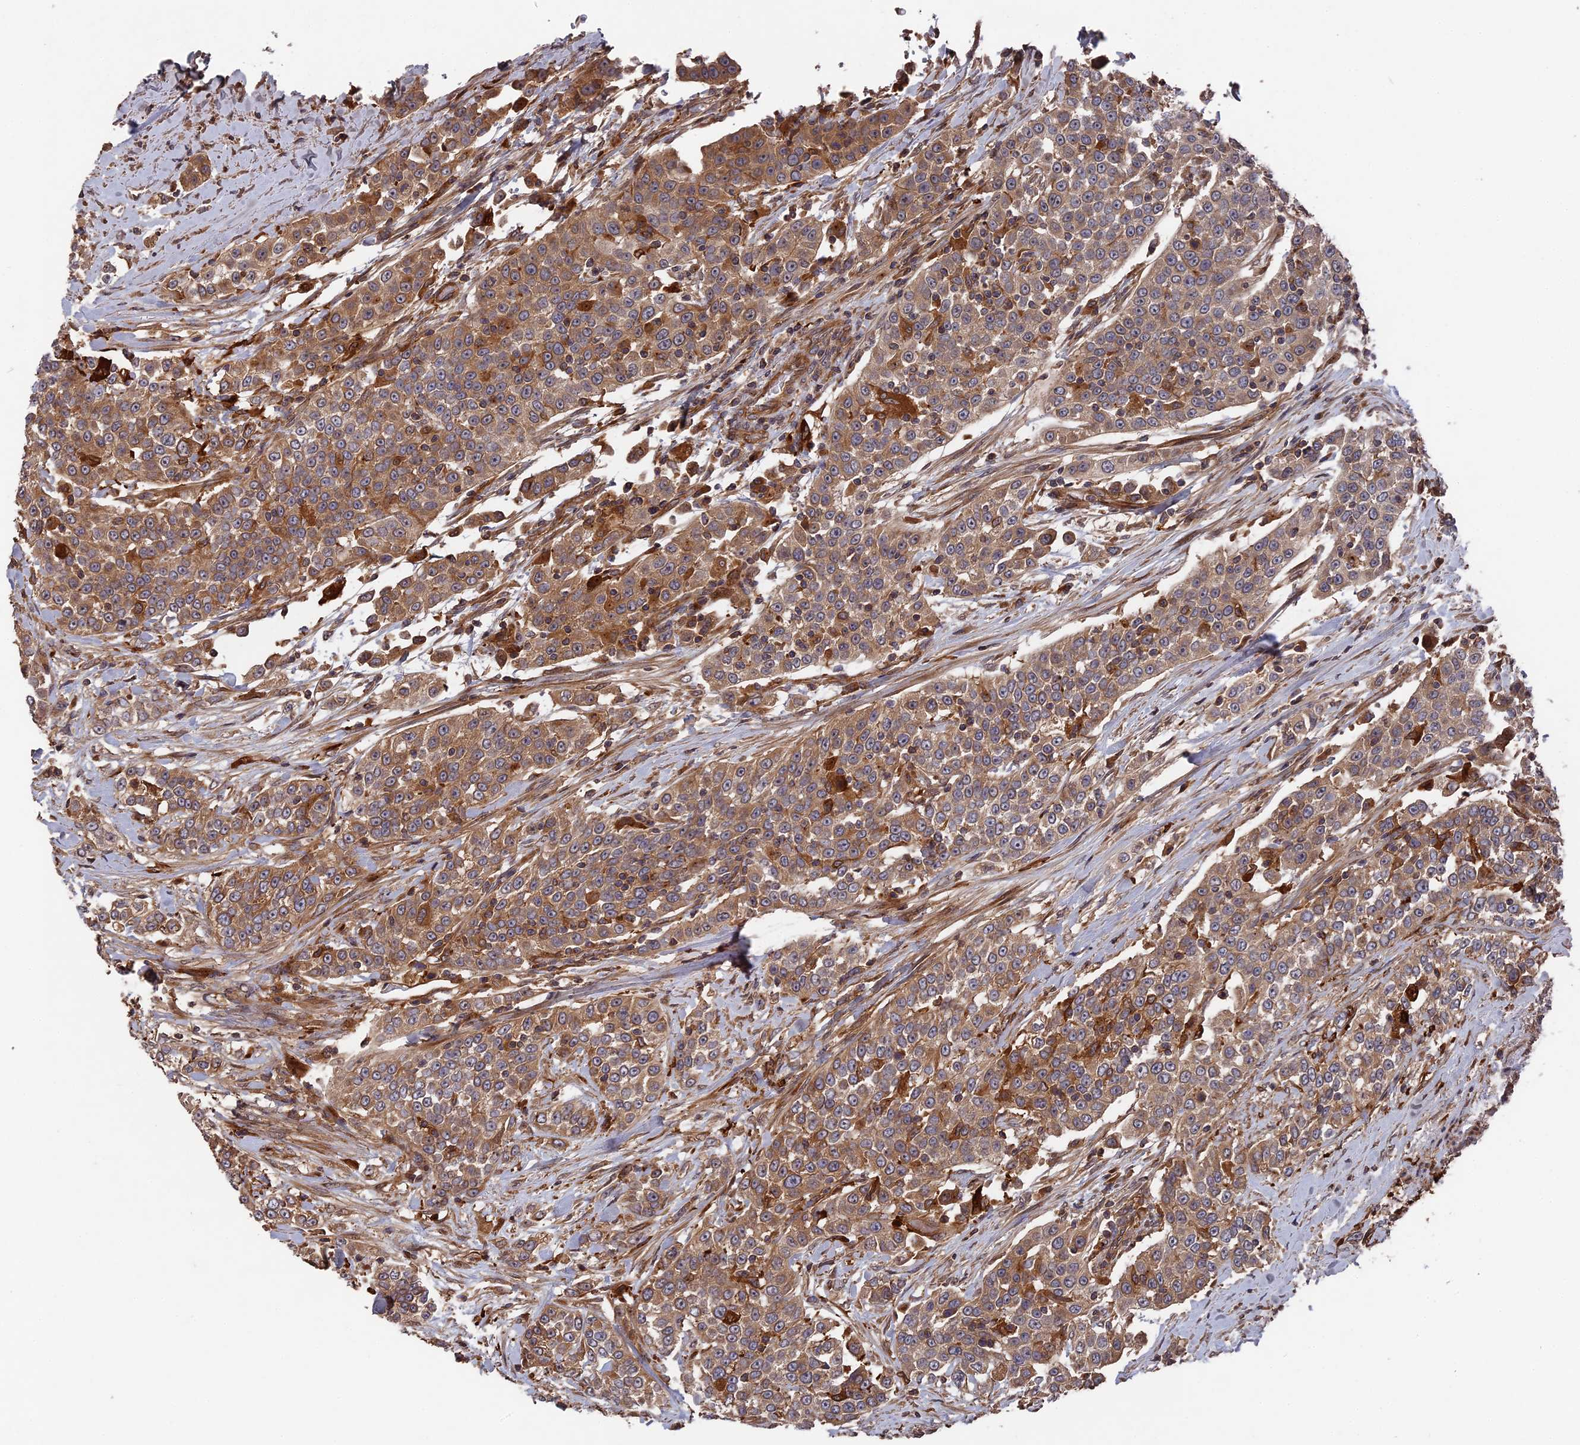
{"staining": {"intensity": "moderate", "quantity": ">75%", "location": "cytoplasmic/membranous"}, "tissue": "urothelial cancer", "cell_type": "Tumor cells", "image_type": "cancer", "snomed": [{"axis": "morphology", "description": "Urothelial carcinoma, High grade"}, {"axis": "topography", "description": "Urinary bladder"}], "caption": "High-grade urothelial carcinoma tissue displays moderate cytoplasmic/membranous positivity in about >75% of tumor cells", "gene": "DEF8", "patient": {"sex": "female", "age": 80}}